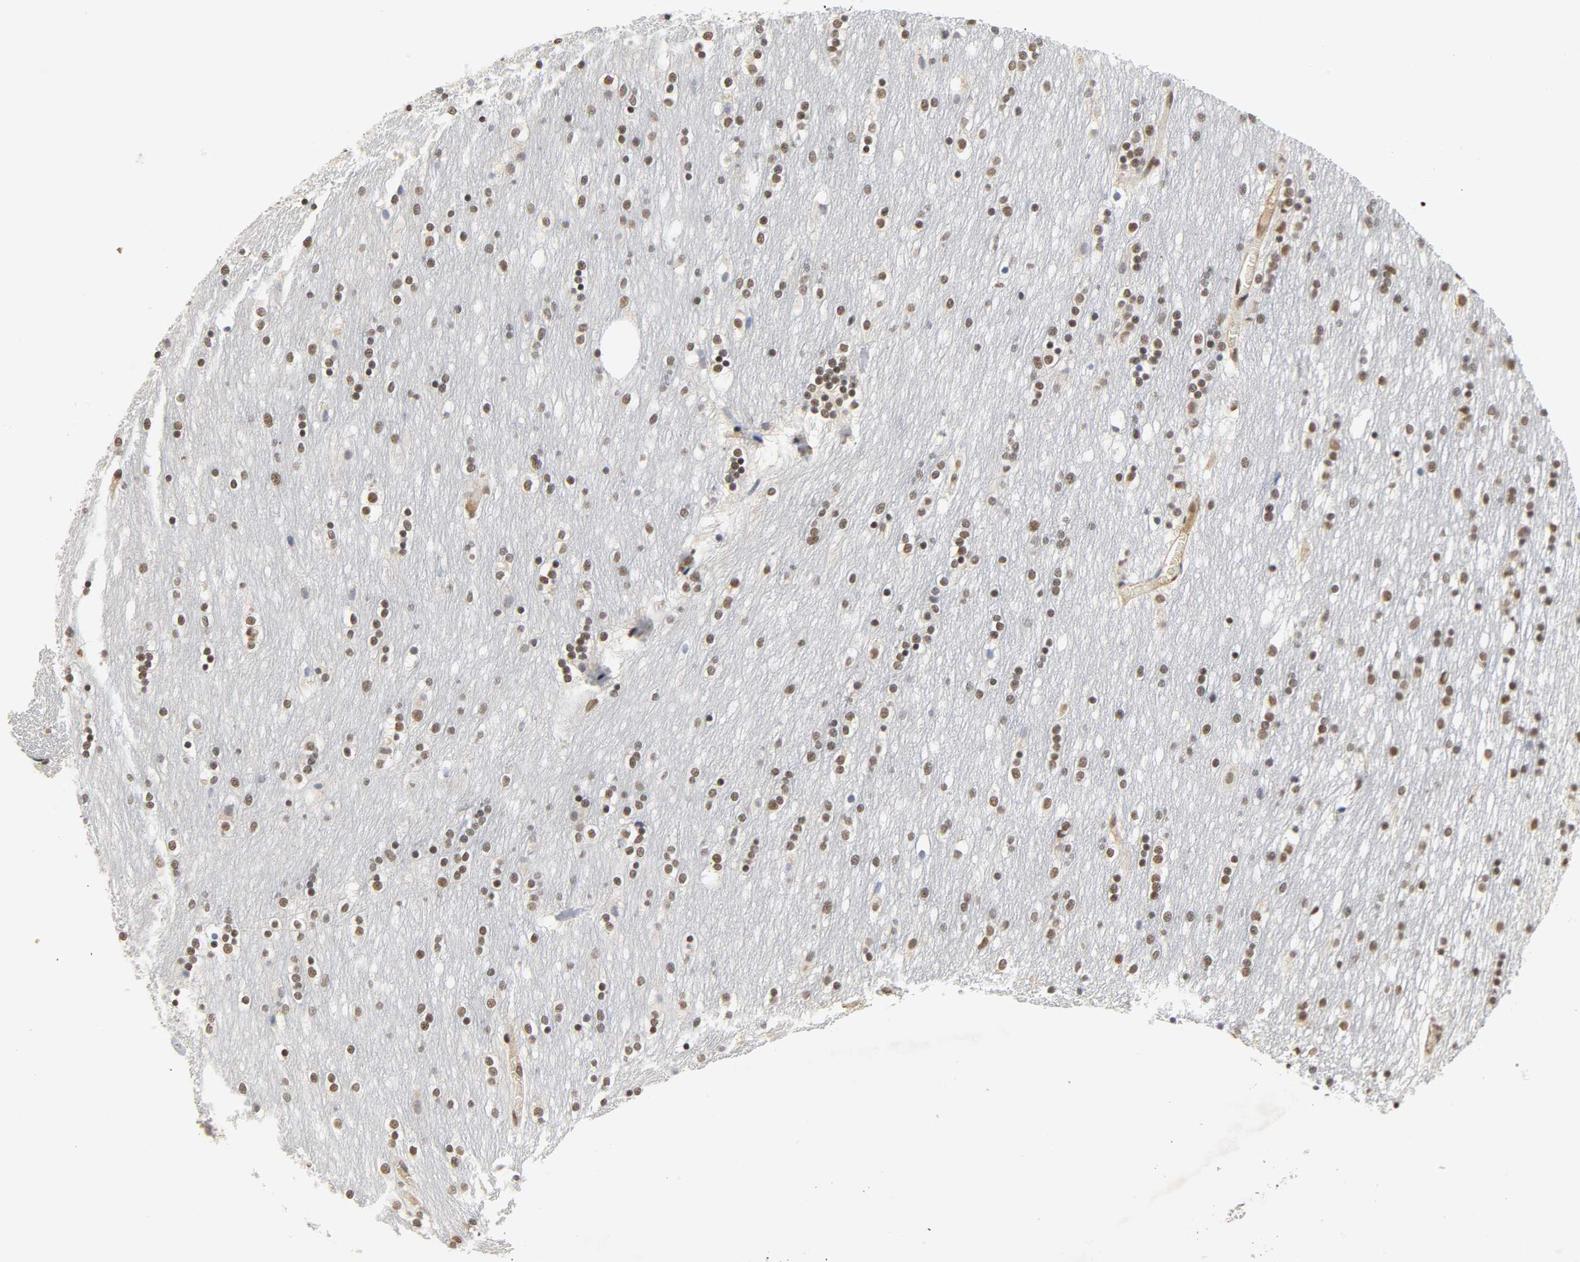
{"staining": {"intensity": "moderate", "quantity": ">75%", "location": "nuclear"}, "tissue": "caudate", "cell_type": "Glial cells", "image_type": "normal", "snomed": [{"axis": "morphology", "description": "Normal tissue, NOS"}, {"axis": "topography", "description": "Lateral ventricle wall"}], "caption": "Glial cells exhibit medium levels of moderate nuclear staining in about >75% of cells in normal caudate.", "gene": "NCOA6", "patient": {"sex": "female", "age": 54}}